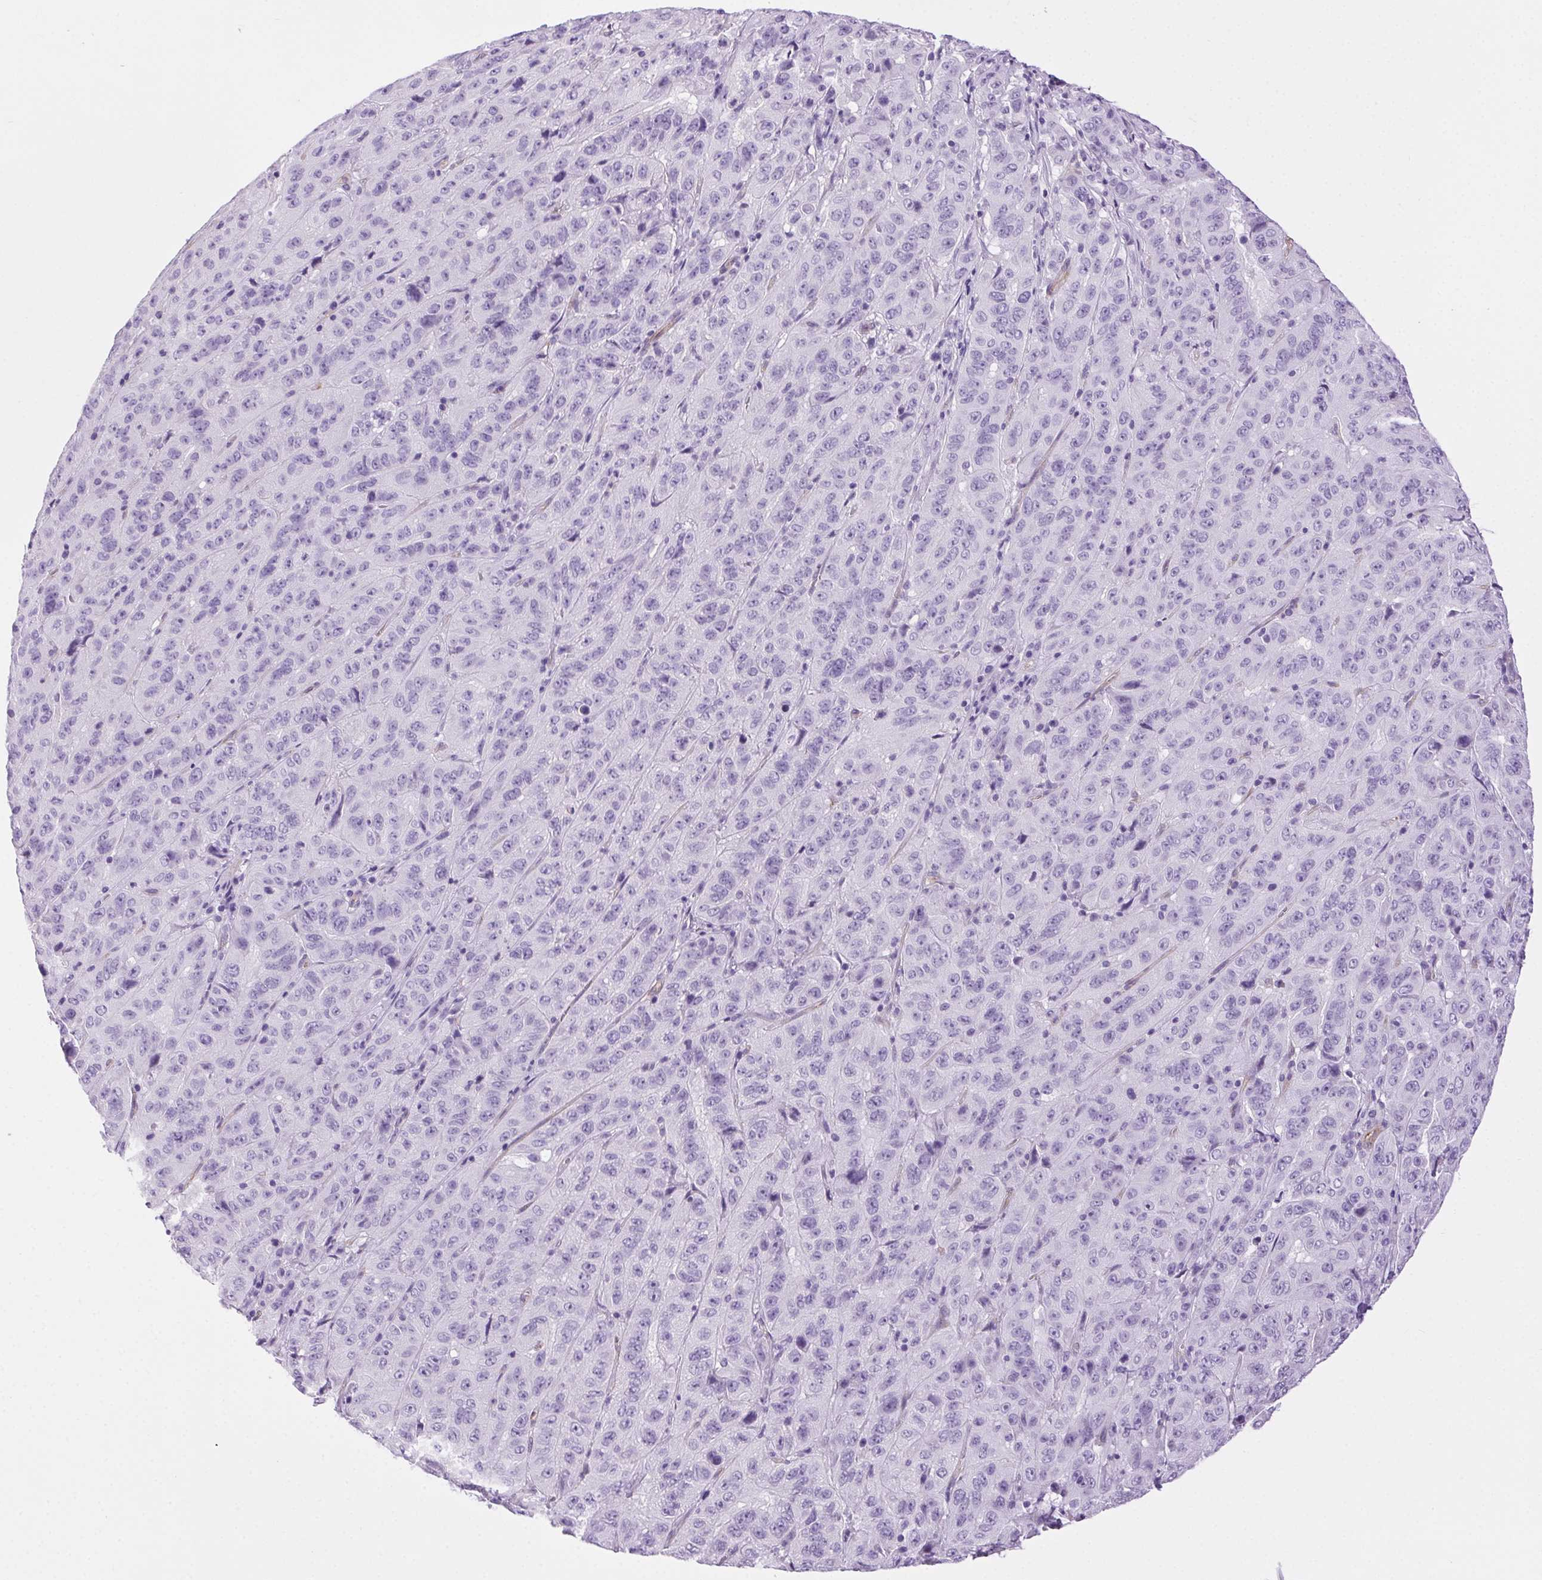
{"staining": {"intensity": "negative", "quantity": "none", "location": "none"}, "tissue": "pancreatic cancer", "cell_type": "Tumor cells", "image_type": "cancer", "snomed": [{"axis": "morphology", "description": "Adenocarcinoma, NOS"}, {"axis": "topography", "description": "Pancreas"}], "caption": "Adenocarcinoma (pancreatic) stained for a protein using immunohistochemistry reveals no staining tumor cells.", "gene": "SHCBP1L", "patient": {"sex": "male", "age": 63}}